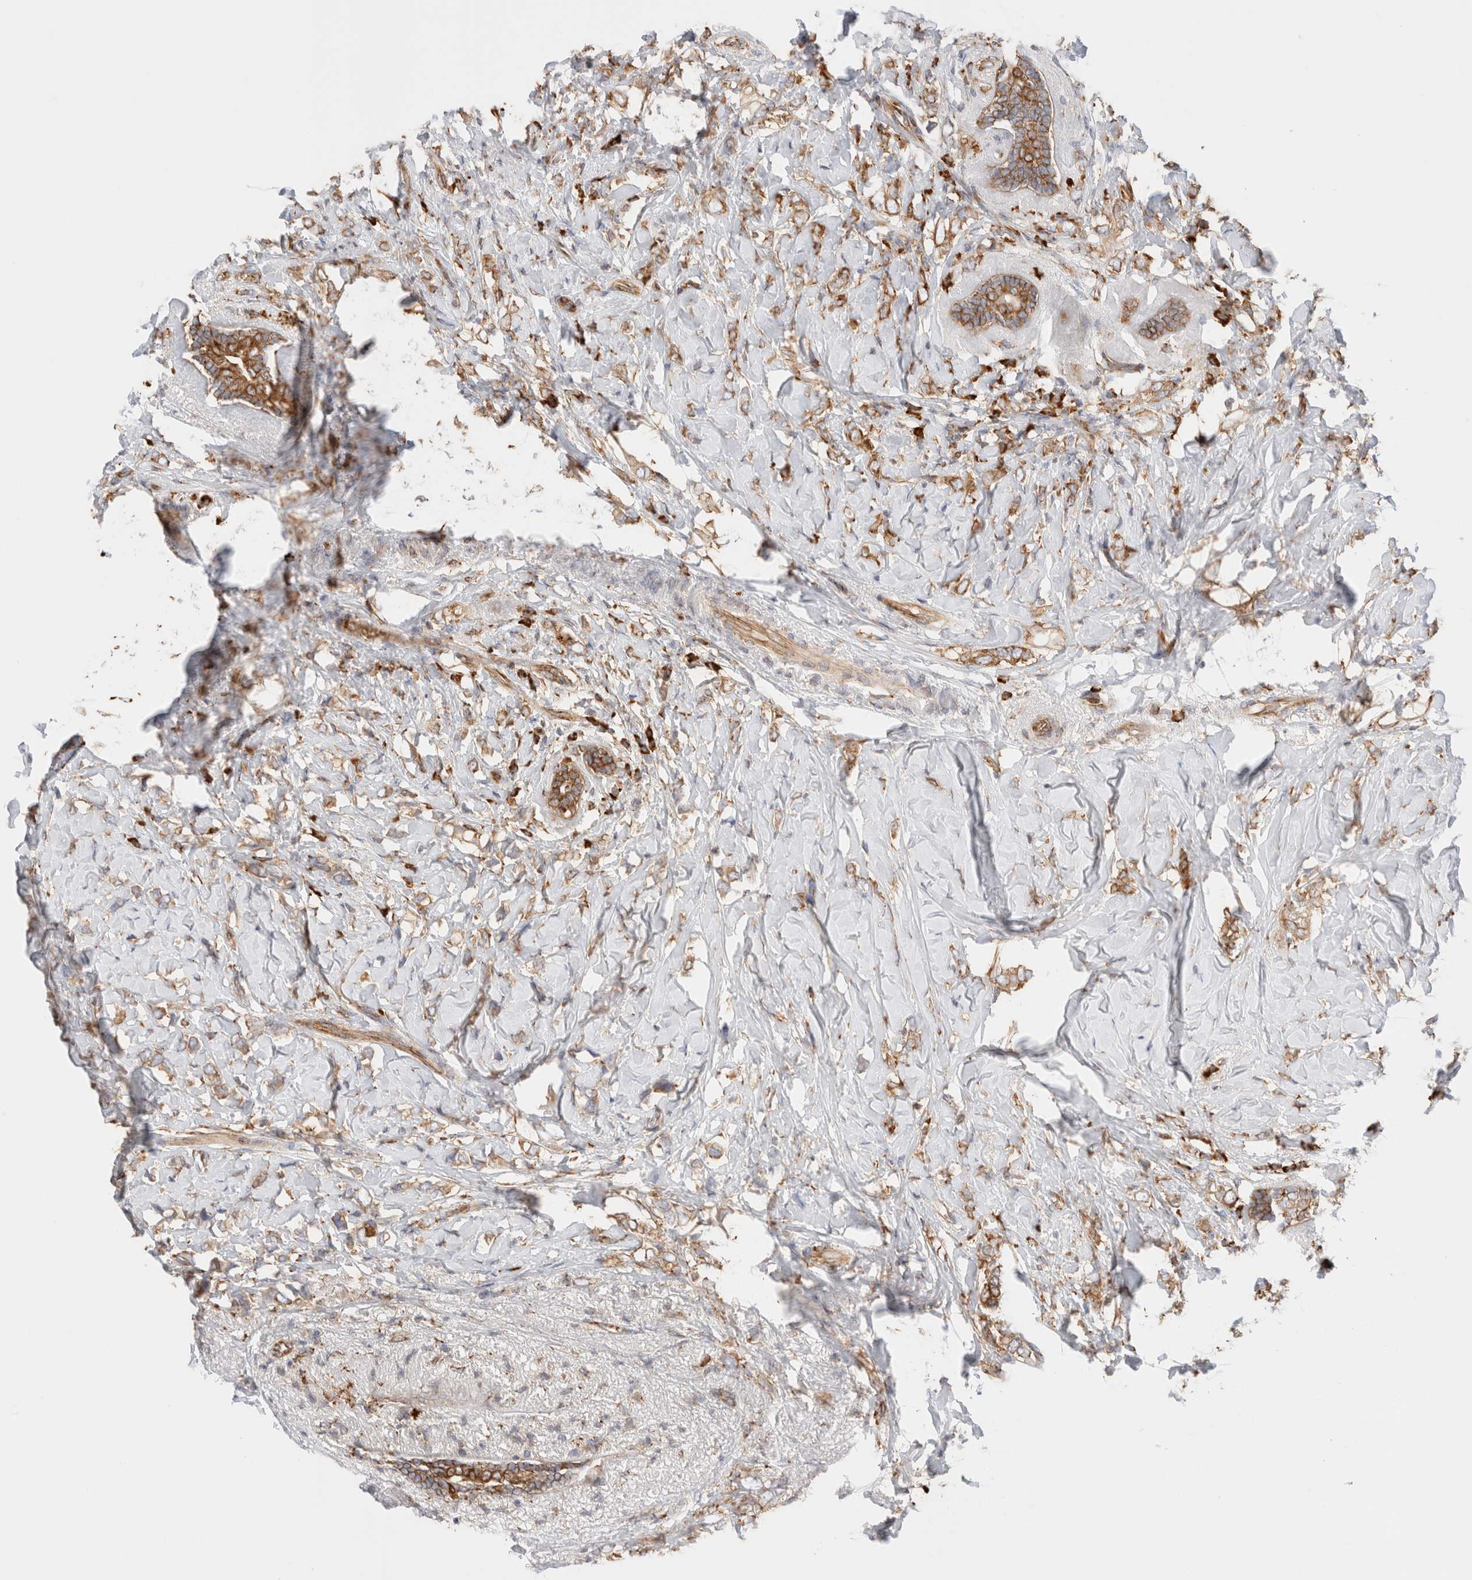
{"staining": {"intensity": "moderate", "quantity": ">75%", "location": "cytoplasmic/membranous"}, "tissue": "breast cancer", "cell_type": "Tumor cells", "image_type": "cancer", "snomed": [{"axis": "morphology", "description": "Normal tissue, NOS"}, {"axis": "morphology", "description": "Lobular carcinoma"}, {"axis": "topography", "description": "Breast"}], "caption": "A medium amount of moderate cytoplasmic/membranous expression is present in approximately >75% of tumor cells in breast cancer tissue.", "gene": "ZC2HC1A", "patient": {"sex": "female", "age": 47}}